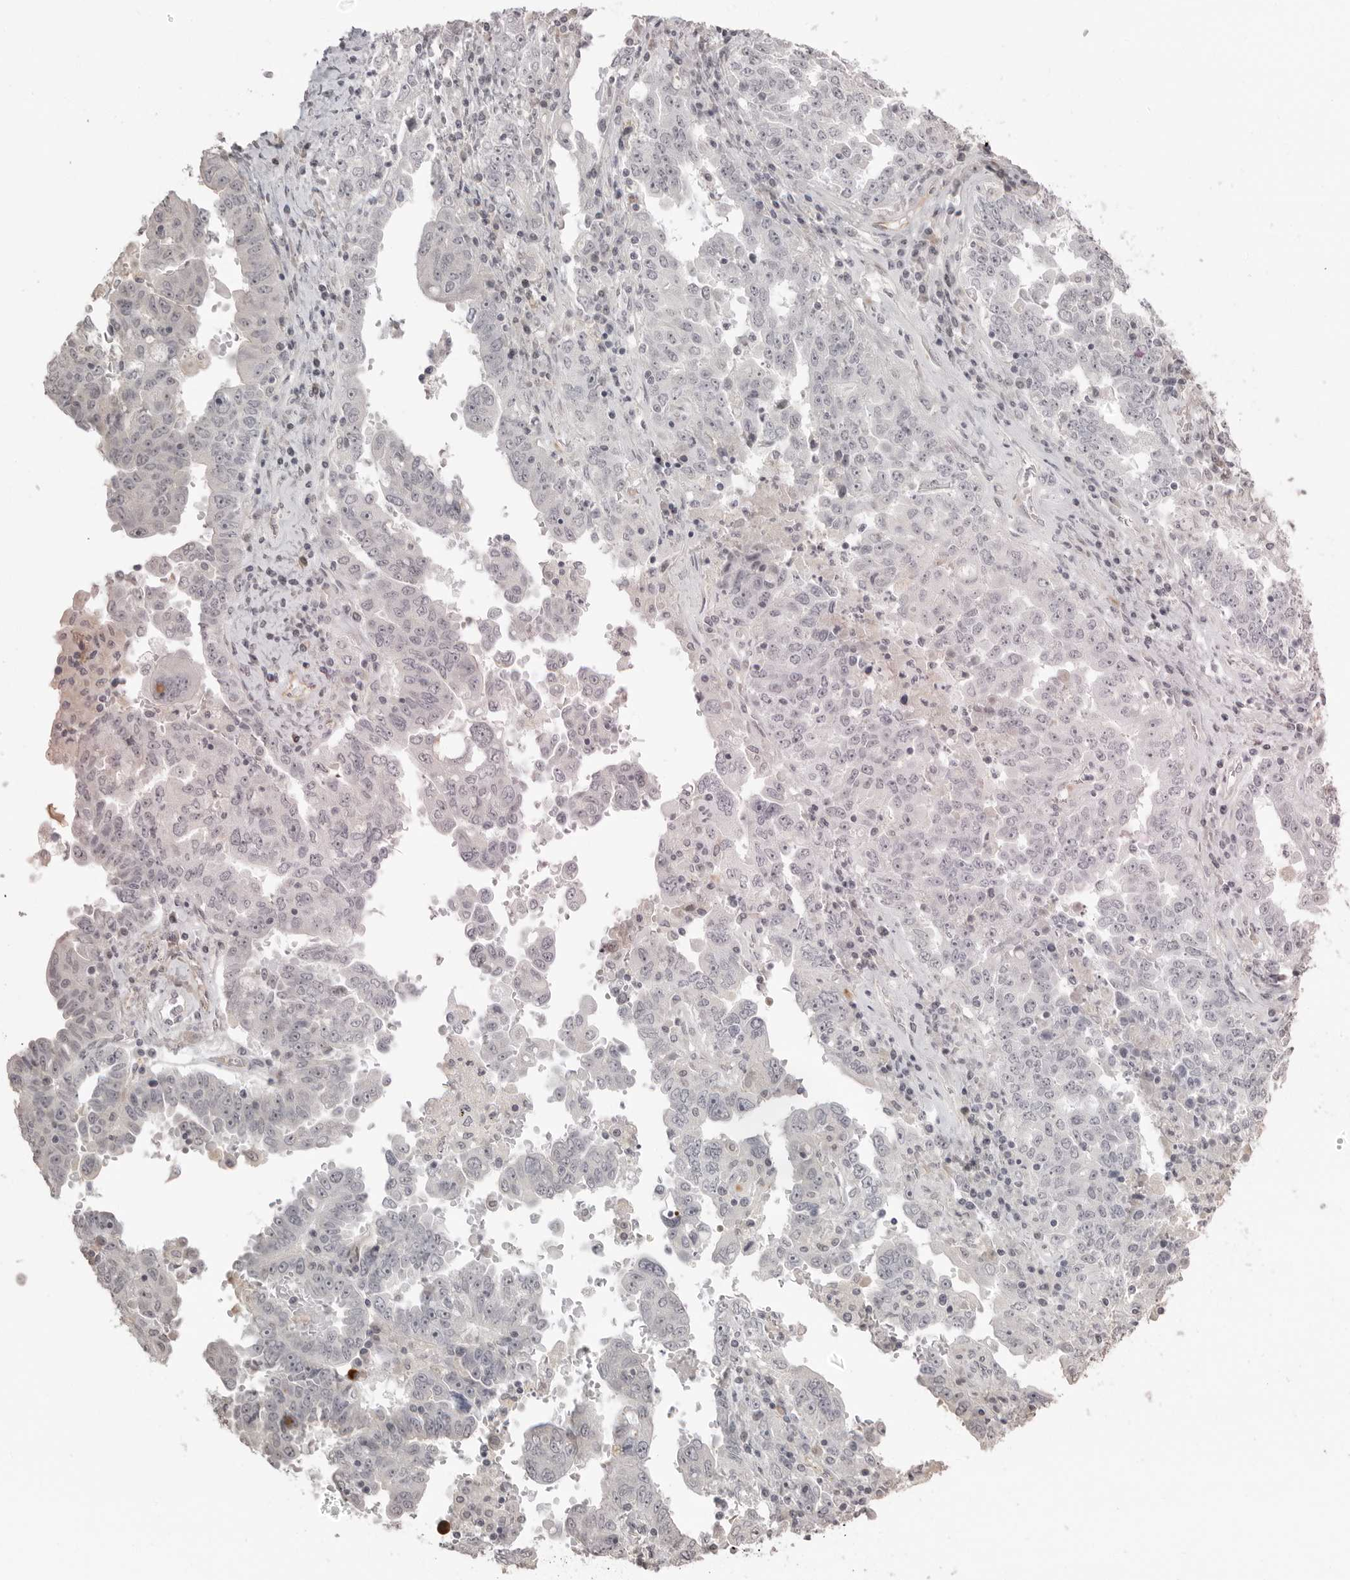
{"staining": {"intensity": "negative", "quantity": "none", "location": "none"}, "tissue": "ovarian cancer", "cell_type": "Tumor cells", "image_type": "cancer", "snomed": [{"axis": "morphology", "description": "Carcinoma, endometroid"}, {"axis": "topography", "description": "Ovary"}], "caption": "Tumor cells show no significant positivity in ovarian cancer.", "gene": "SMG8", "patient": {"sex": "female", "age": 62}}